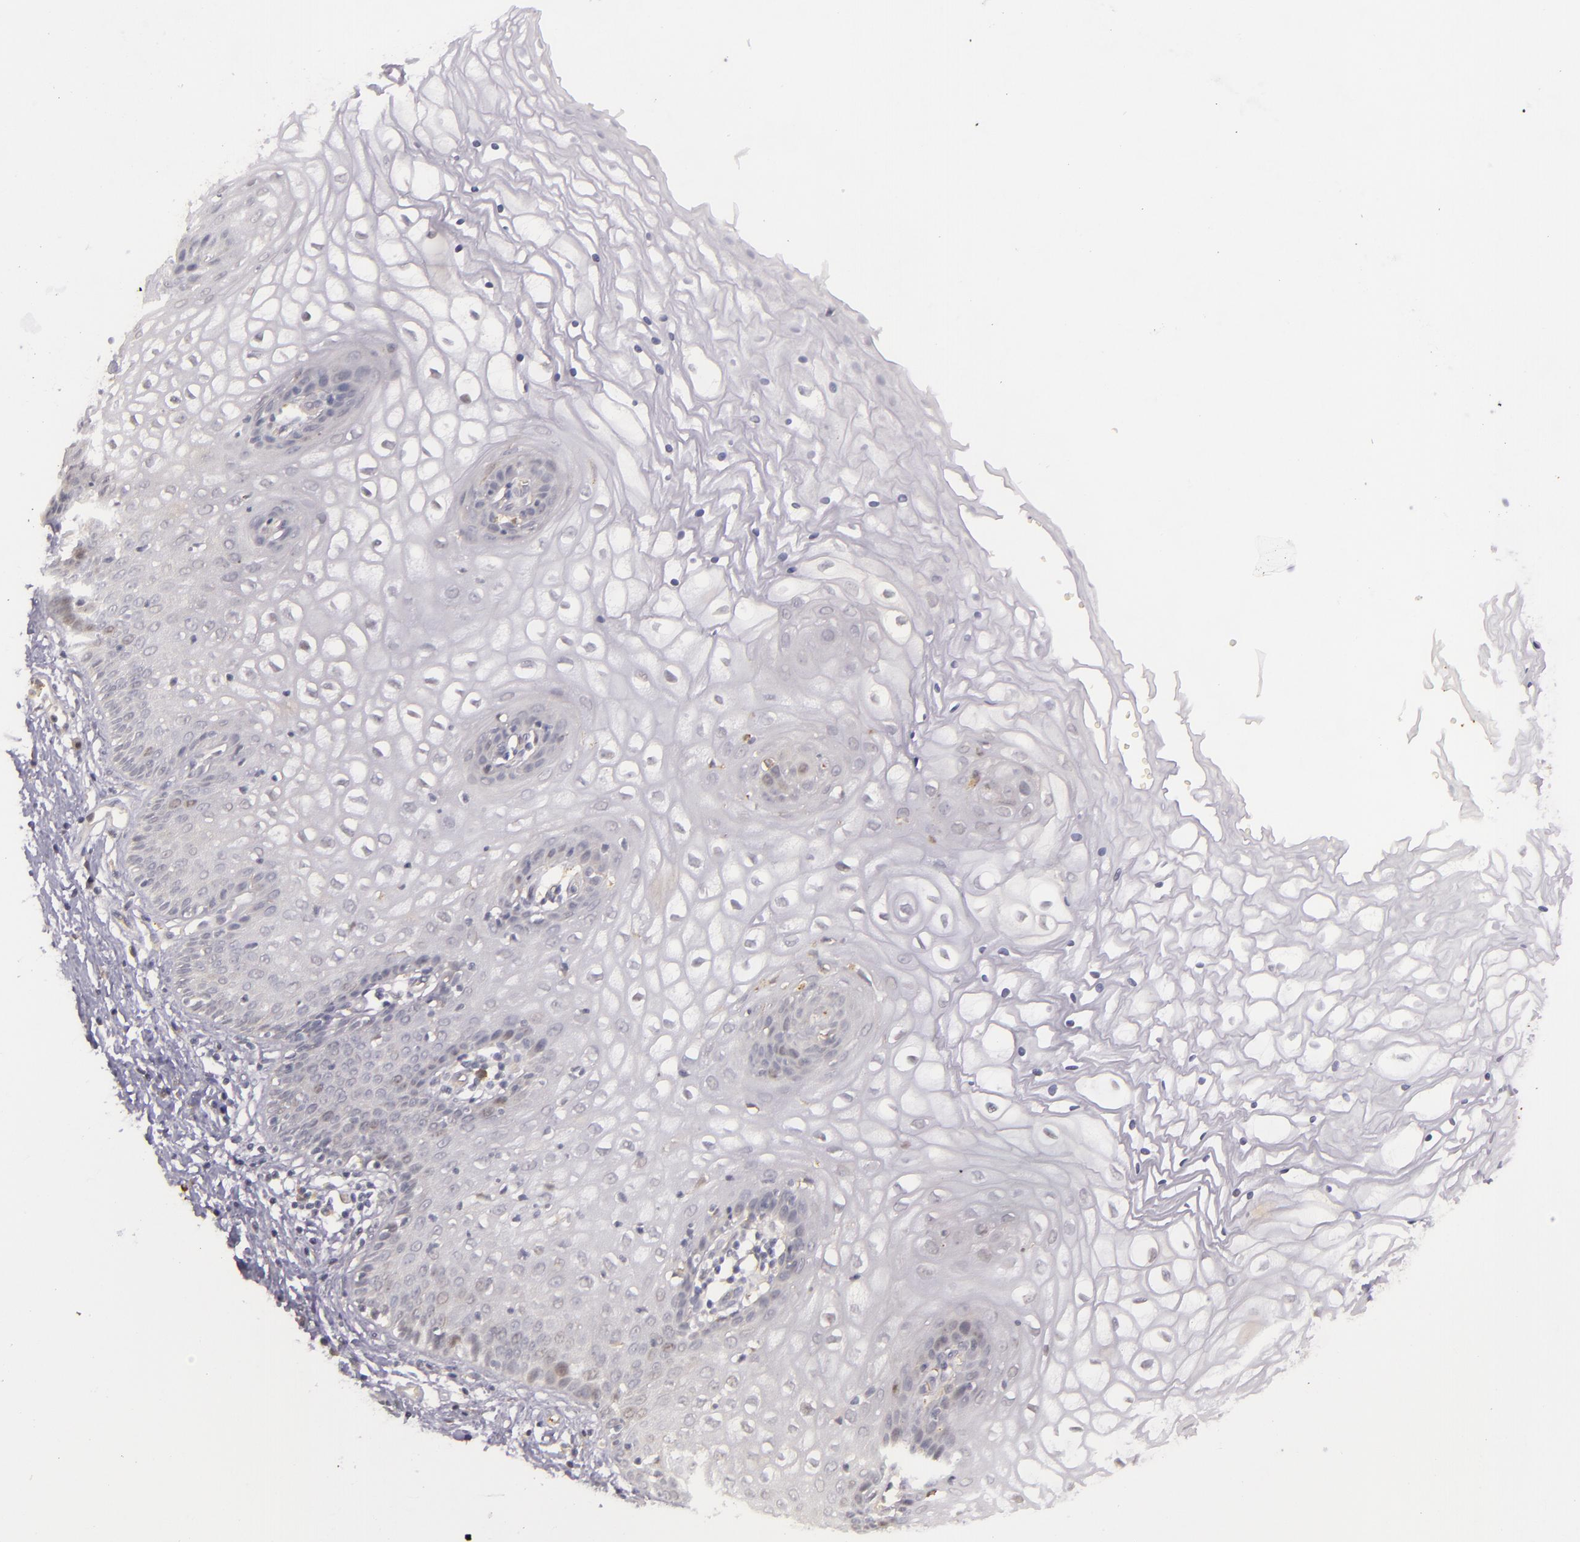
{"staining": {"intensity": "weak", "quantity": "<25%", "location": "nuclear"}, "tissue": "vagina", "cell_type": "Squamous epithelial cells", "image_type": "normal", "snomed": [{"axis": "morphology", "description": "Normal tissue, NOS"}, {"axis": "topography", "description": "Vagina"}], "caption": "Protein analysis of normal vagina reveals no significant expression in squamous epithelial cells. The staining is performed using DAB brown chromogen with nuclei counter-stained in using hematoxylin.", "gene": "SYTL4", "patient": {"sex": "female", "age": 34}}